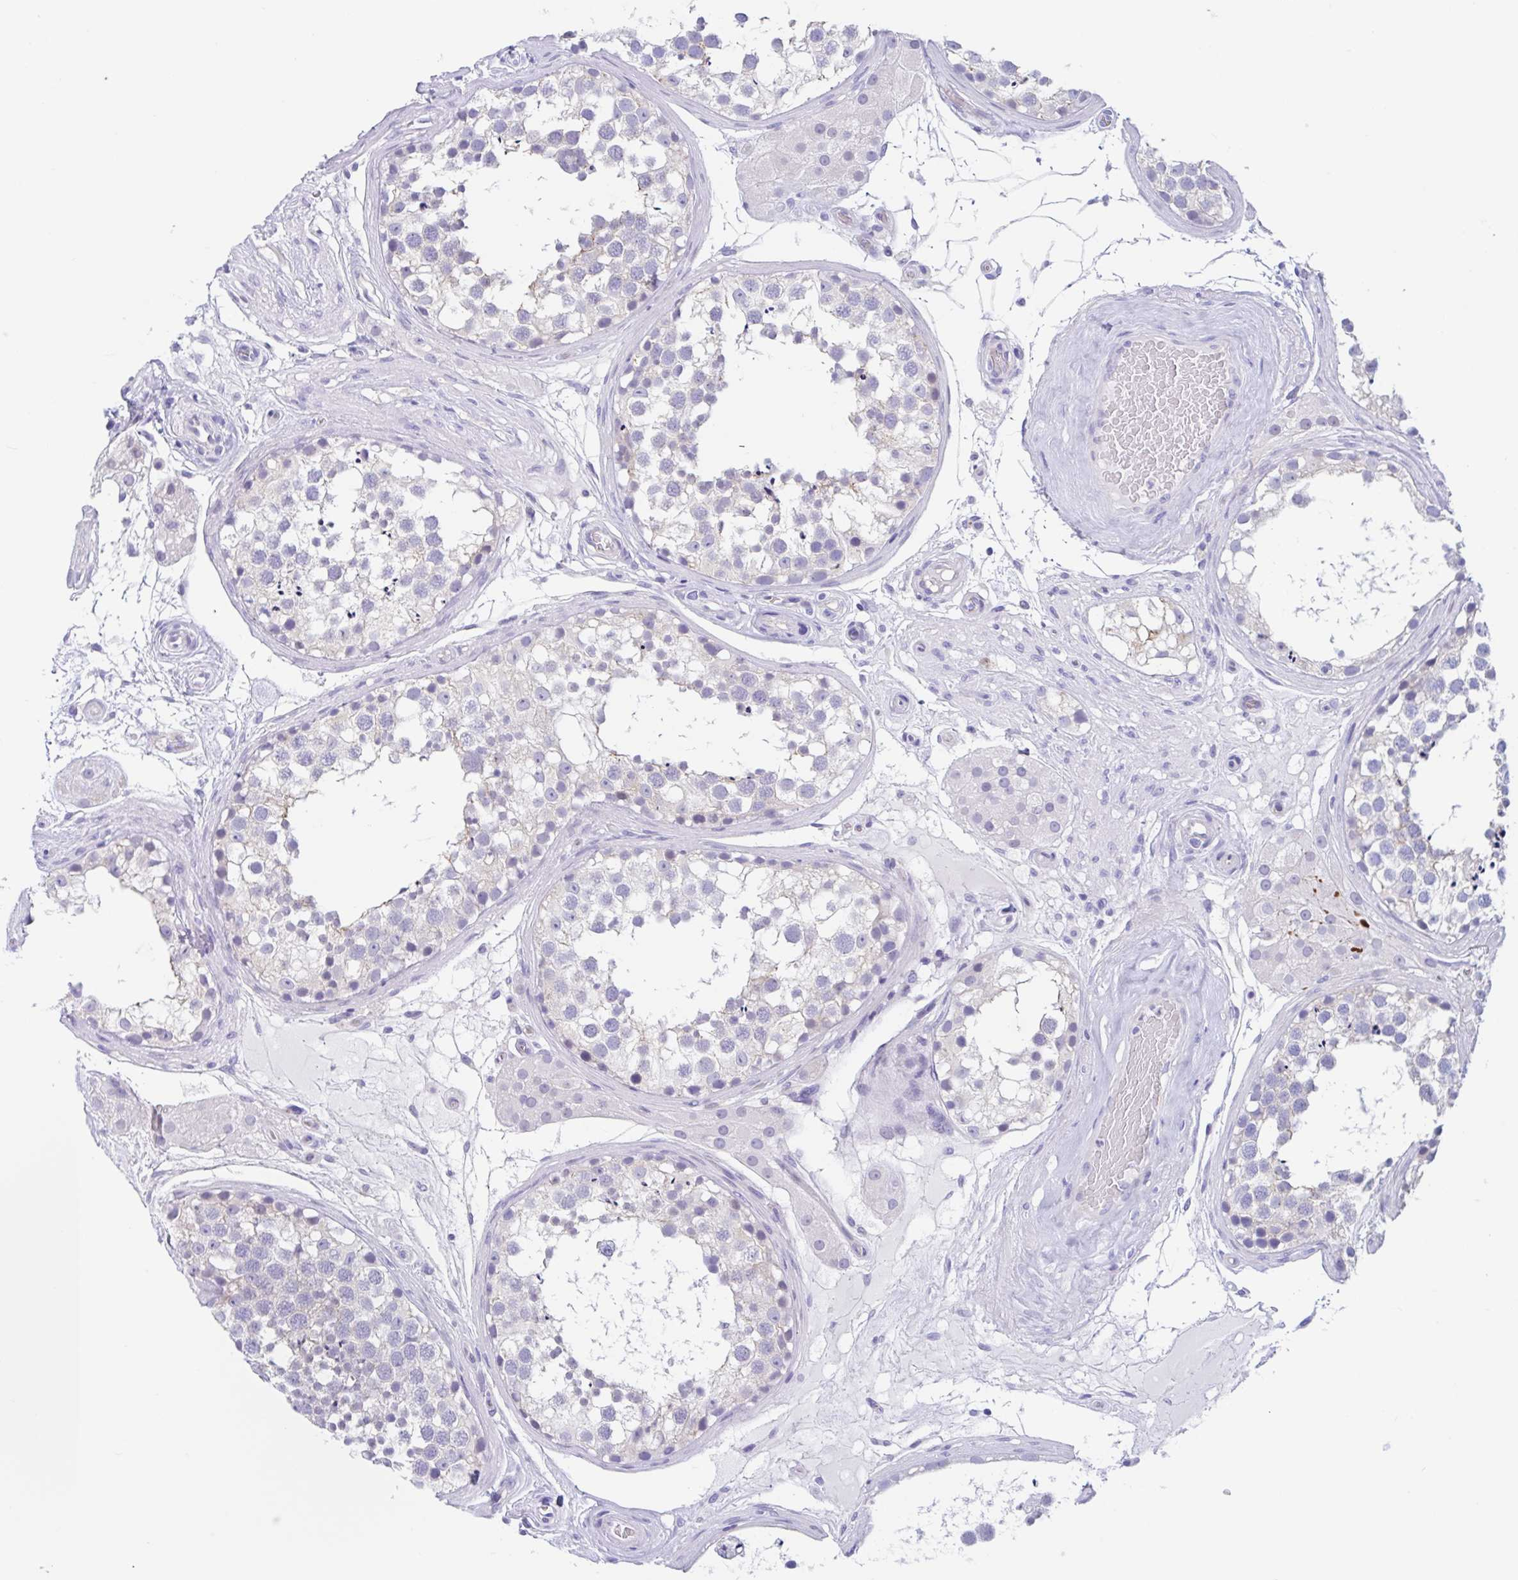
{"staining": {"intensity": "negative", "quantity": "none", "location": "none"}, "tissue": "testis", "cell_type": "Cells in seminiferous ducts", "image_type": "normal", "snomed": [{"axis": "morphology", "description": "Normal tissue, NOS"}, {"axis": "morphology", "description": "Seminoma, NOS"}, {"axis": "topography", "description": "Testis"}], "caption": "Cells in seminiferous ducts show no significant protein expression in unremarkable testis. (Brightfield microscopy of DAB IHC at high magnification).", "gene": "OR6N2", "patient": {"sex": "male", "age": 65}}